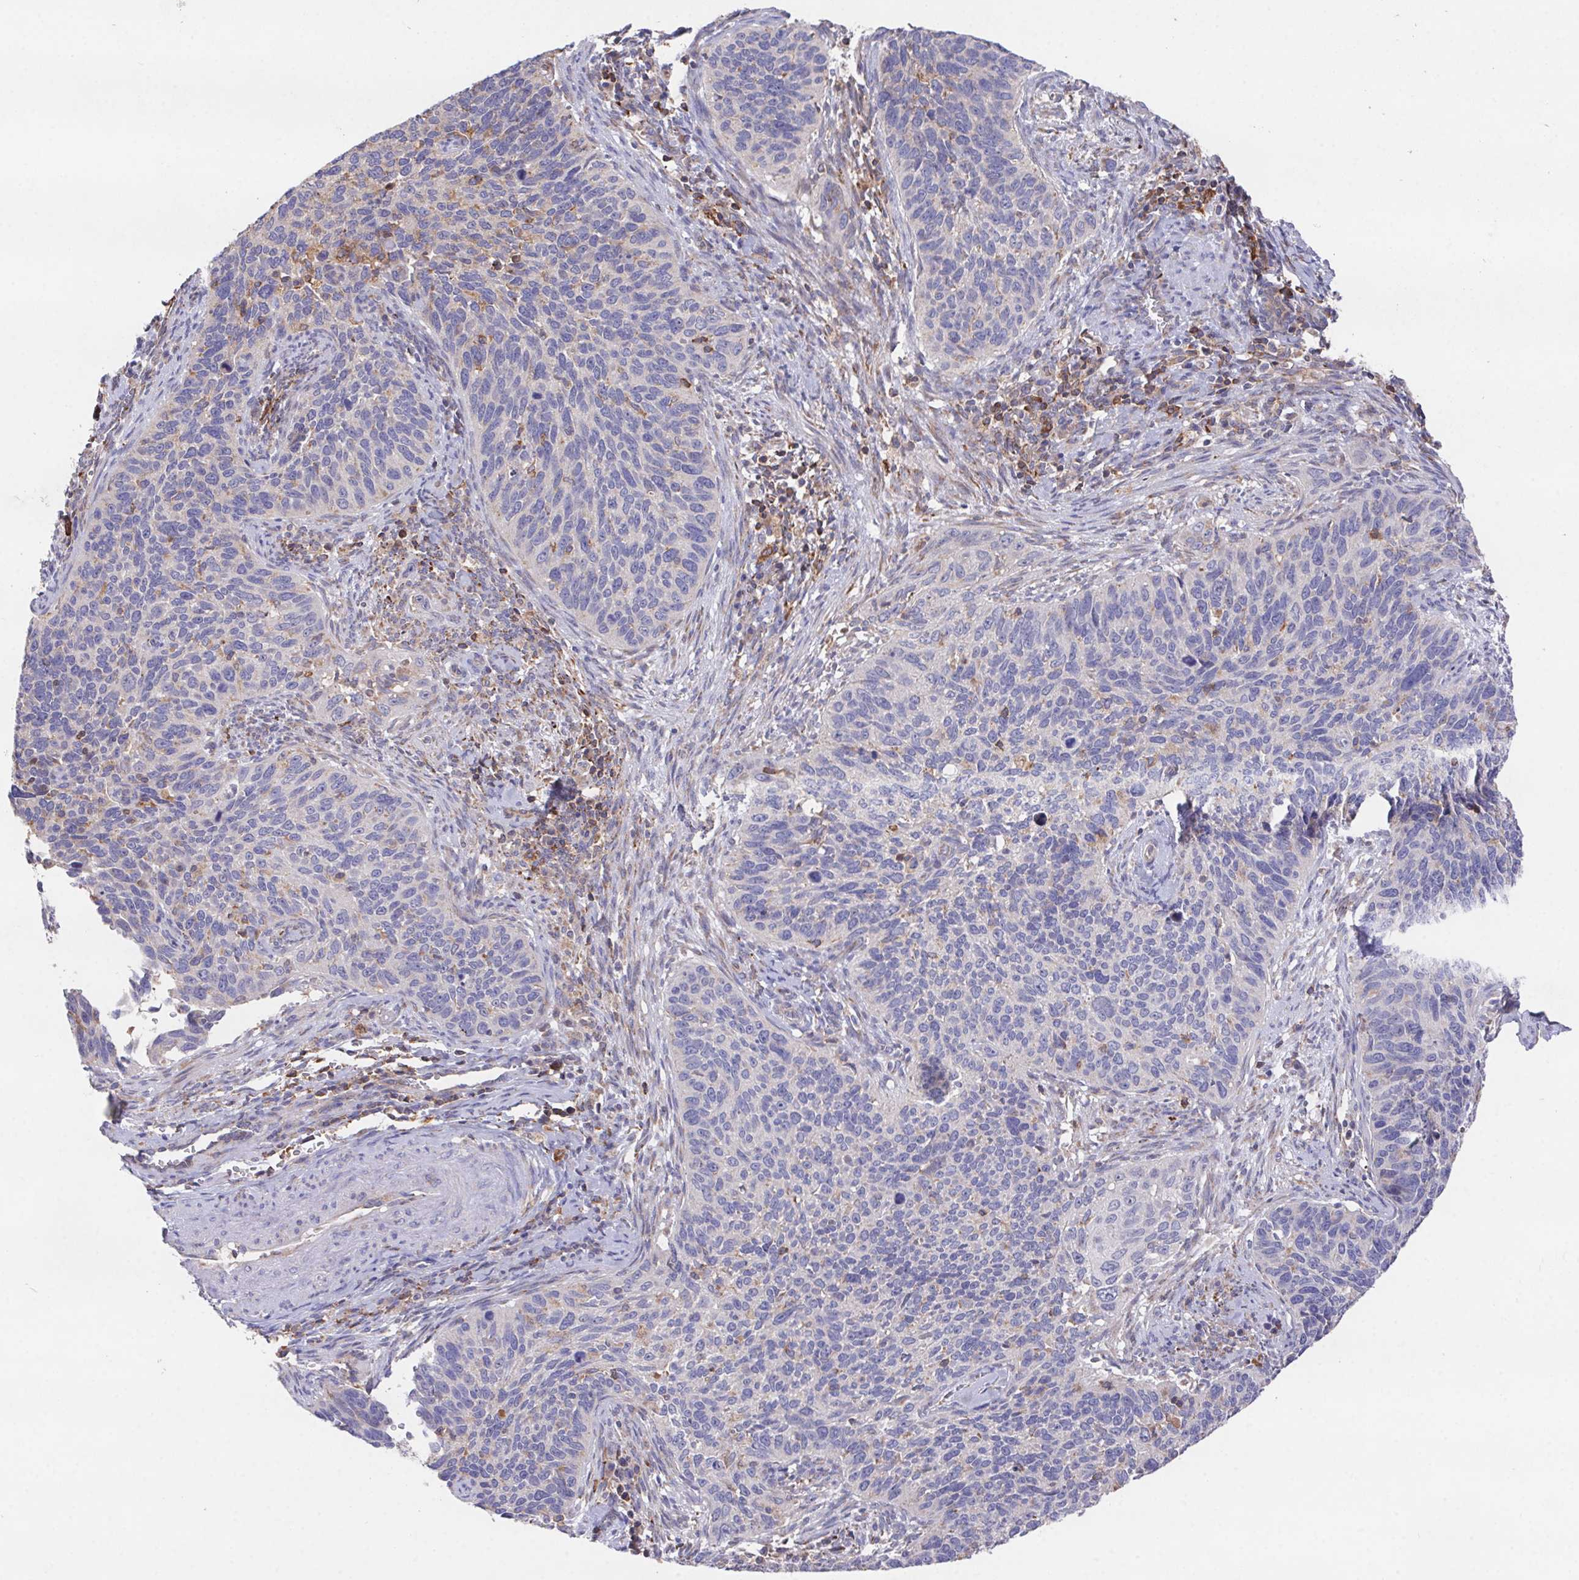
{"staining": {"intensity": "negative", "quantity": "none", "location": "none"}, "tissue": "cervical cancer", "cell_type": "Tumor cells", "image_type": "cancer", "snomed": [{"axis": "morphology", "description": "Squamous cell carcinoma, NOS"}, {"axis": "topography", "description": "Cervix"}], "caption": "Photomicrograph shows no significant protein staining in tumor cells of squamous cell carcinoma (cervical).", "gene": "FAM241A", "patient": {"sex": "female", "age": 51}}